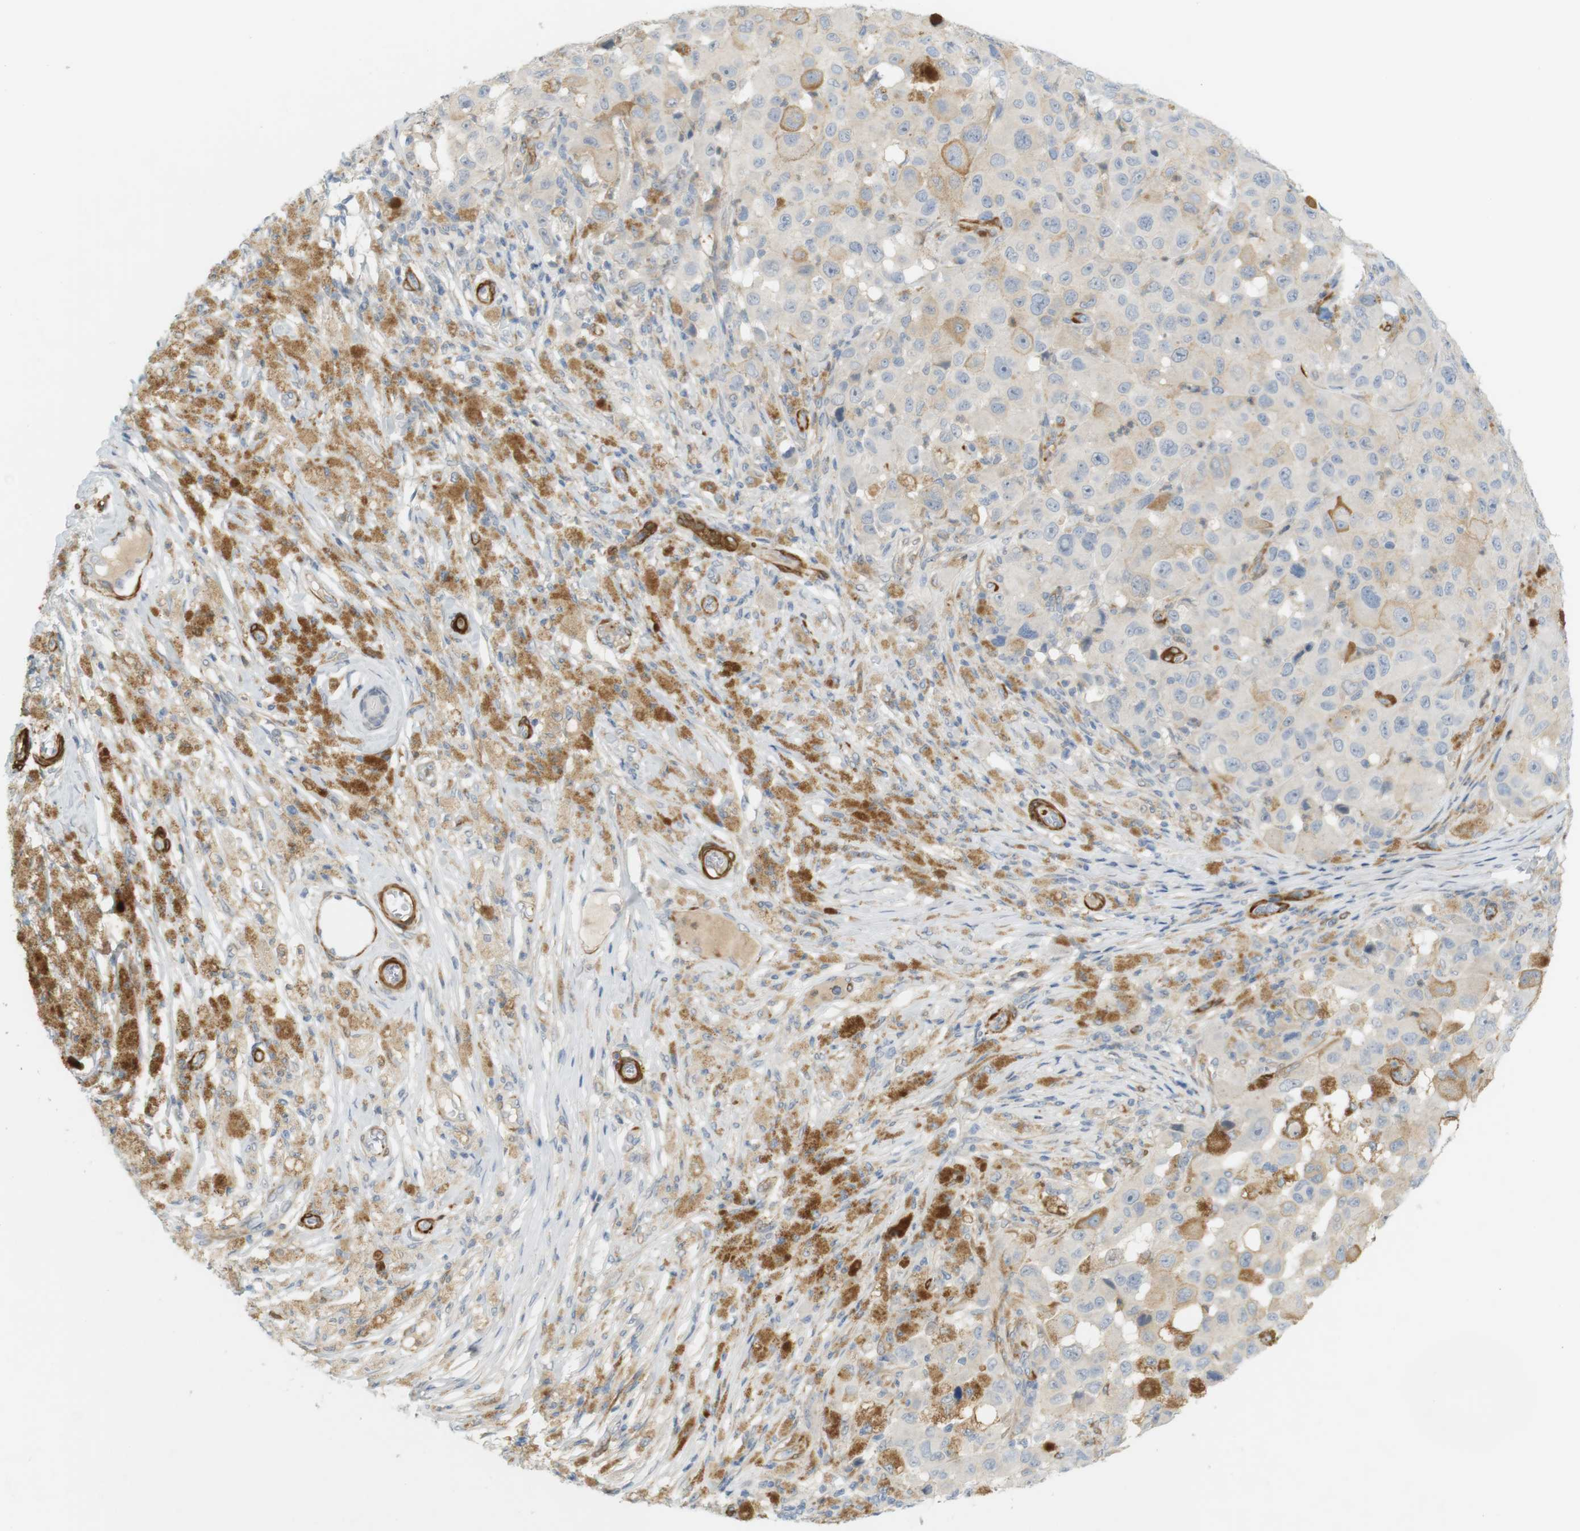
{"staining": {"intensity": "weak", "quantity": "25%-75%", "location": "cytoplasmic/membranous"}, "tissue": "melanoma", "cell_type": "Tumor cells", "image_type": "cancer", "snomed": [{"axis": "morphology", "description": "Malignant melanoma, NOS"}, {"axis": "topography", "description": "Skin"}], "caption": "Brown immunohistochemical staining in human malignant melanoma shows weak cytoplasmic/membranous expression in about 25%-75% of tumor cells.", "gene": "PDE3A", "patient": {"sex": "male", "age": 96}}